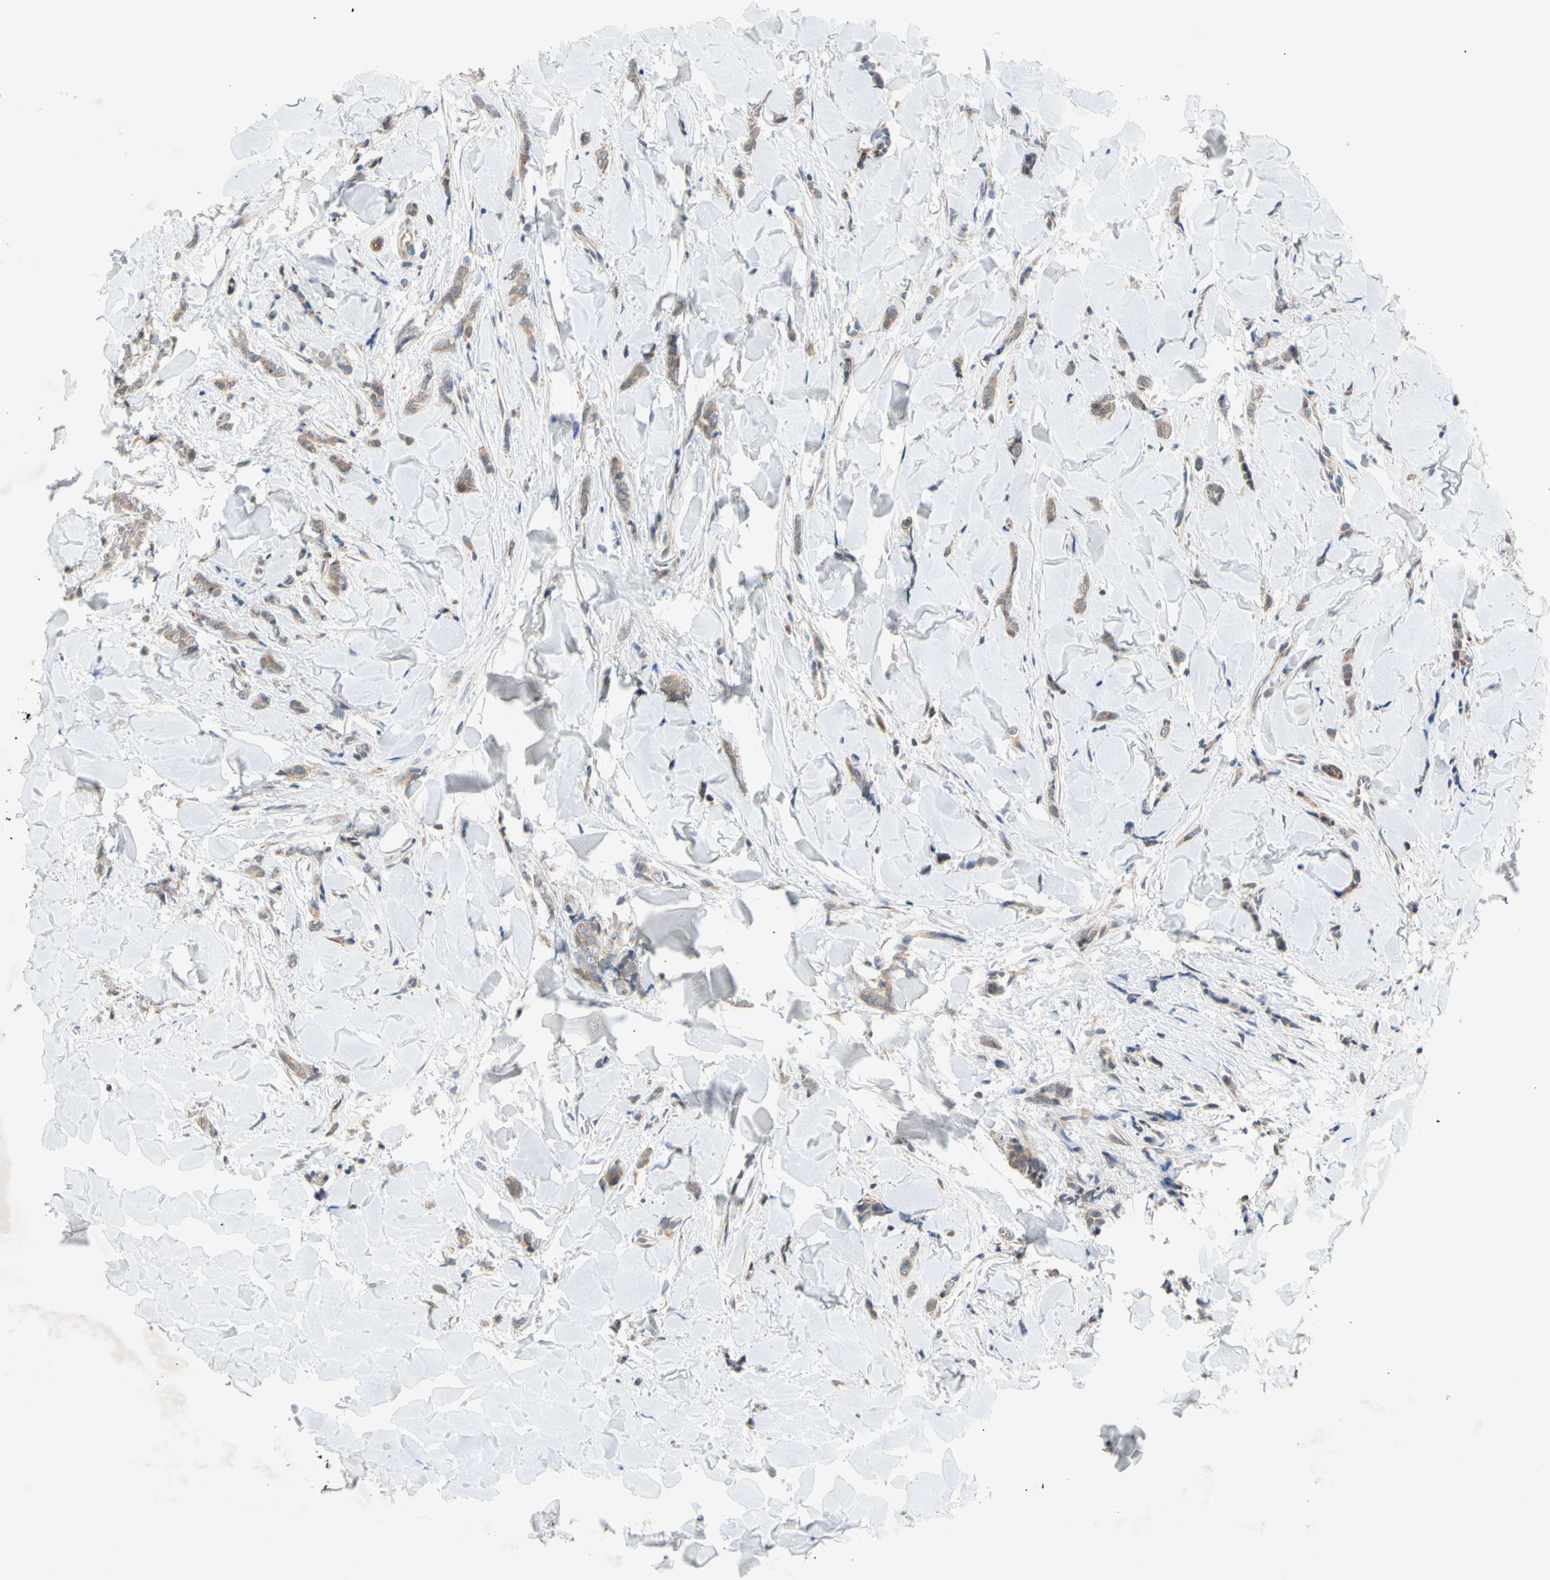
{"staining": {"intensity": "weak", "quantity": ">75%", "location": "cytoplasmic/membranous"}, "tissue": "breast cancer", "cell_type": "Tumor cells", "image_type": "cancer", "snomed": [{"axis": "morphology", "description": "Lobular carcinoma"}, {"axis": "topography", "description": "Skin"}, {"axis": "topography", "description": "Breast"}], "caption": "This image reveals immunohistochemistry (IHC) staining of lobular carcinoma (breast), with low weak cytoplasmic/membranous positivity in about >75% of tumor cells.", "gene": "CNST", "patient": {"sex": "female", "age": 46}}